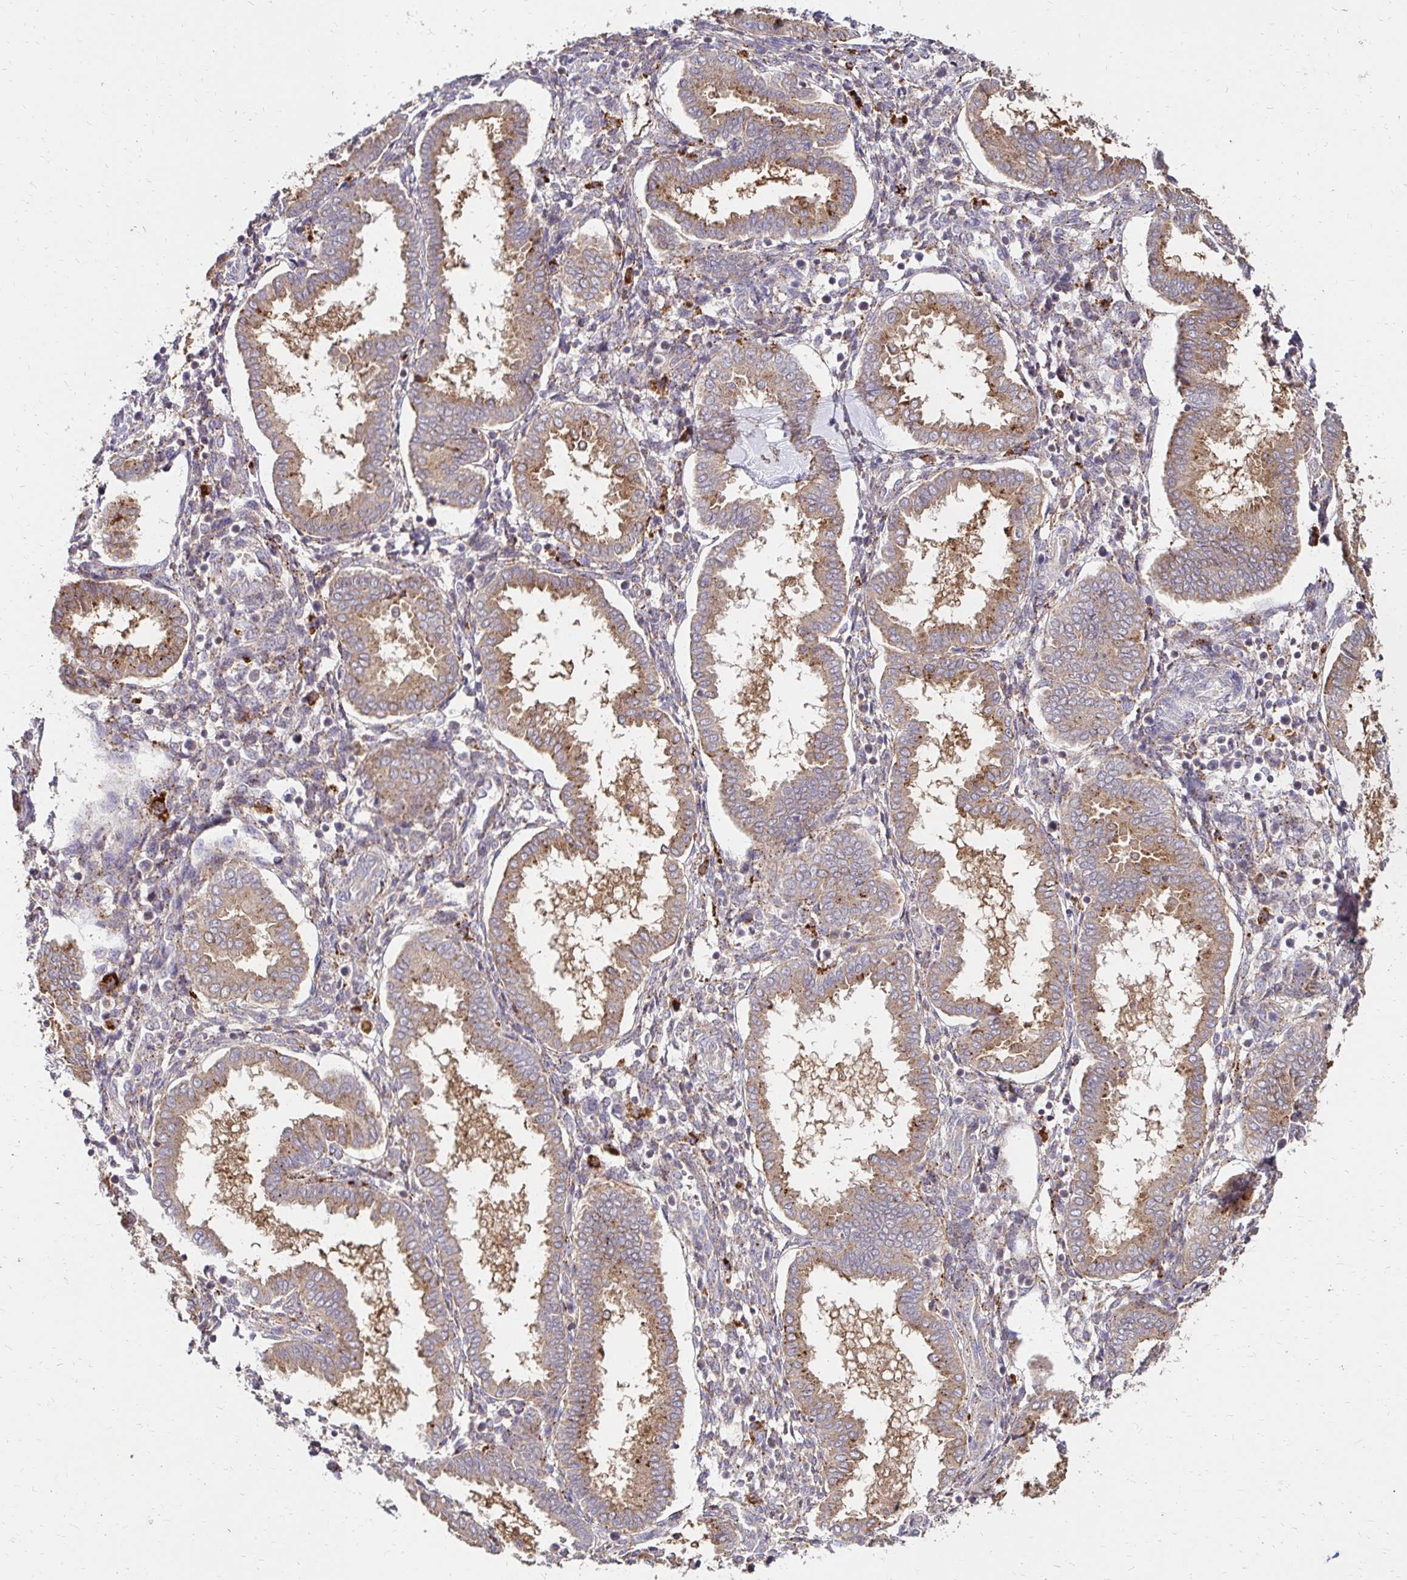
{"staining": {"intensity": "moderate", "quantity": "25%-75%", "location": "cytoplasmic/membranous"}, "tissue": "endometrium", "cell_type": "Cells in endometrial stroma", "image_type": "normal", "snomed": [{"axis": "morphology", "description": "Normal tissue, NOS"}, {"axis": "topography", "description": "Endometrium"}], "caption": "Endometrium stained with immunohistochemistry (IHC) reveals moderate cytoplasmic/membranous staining in approximately 25%-75% of cells in endometrial stroma.", "gene": "IDUA", "patient": {"sex": "female", "age": 24}}